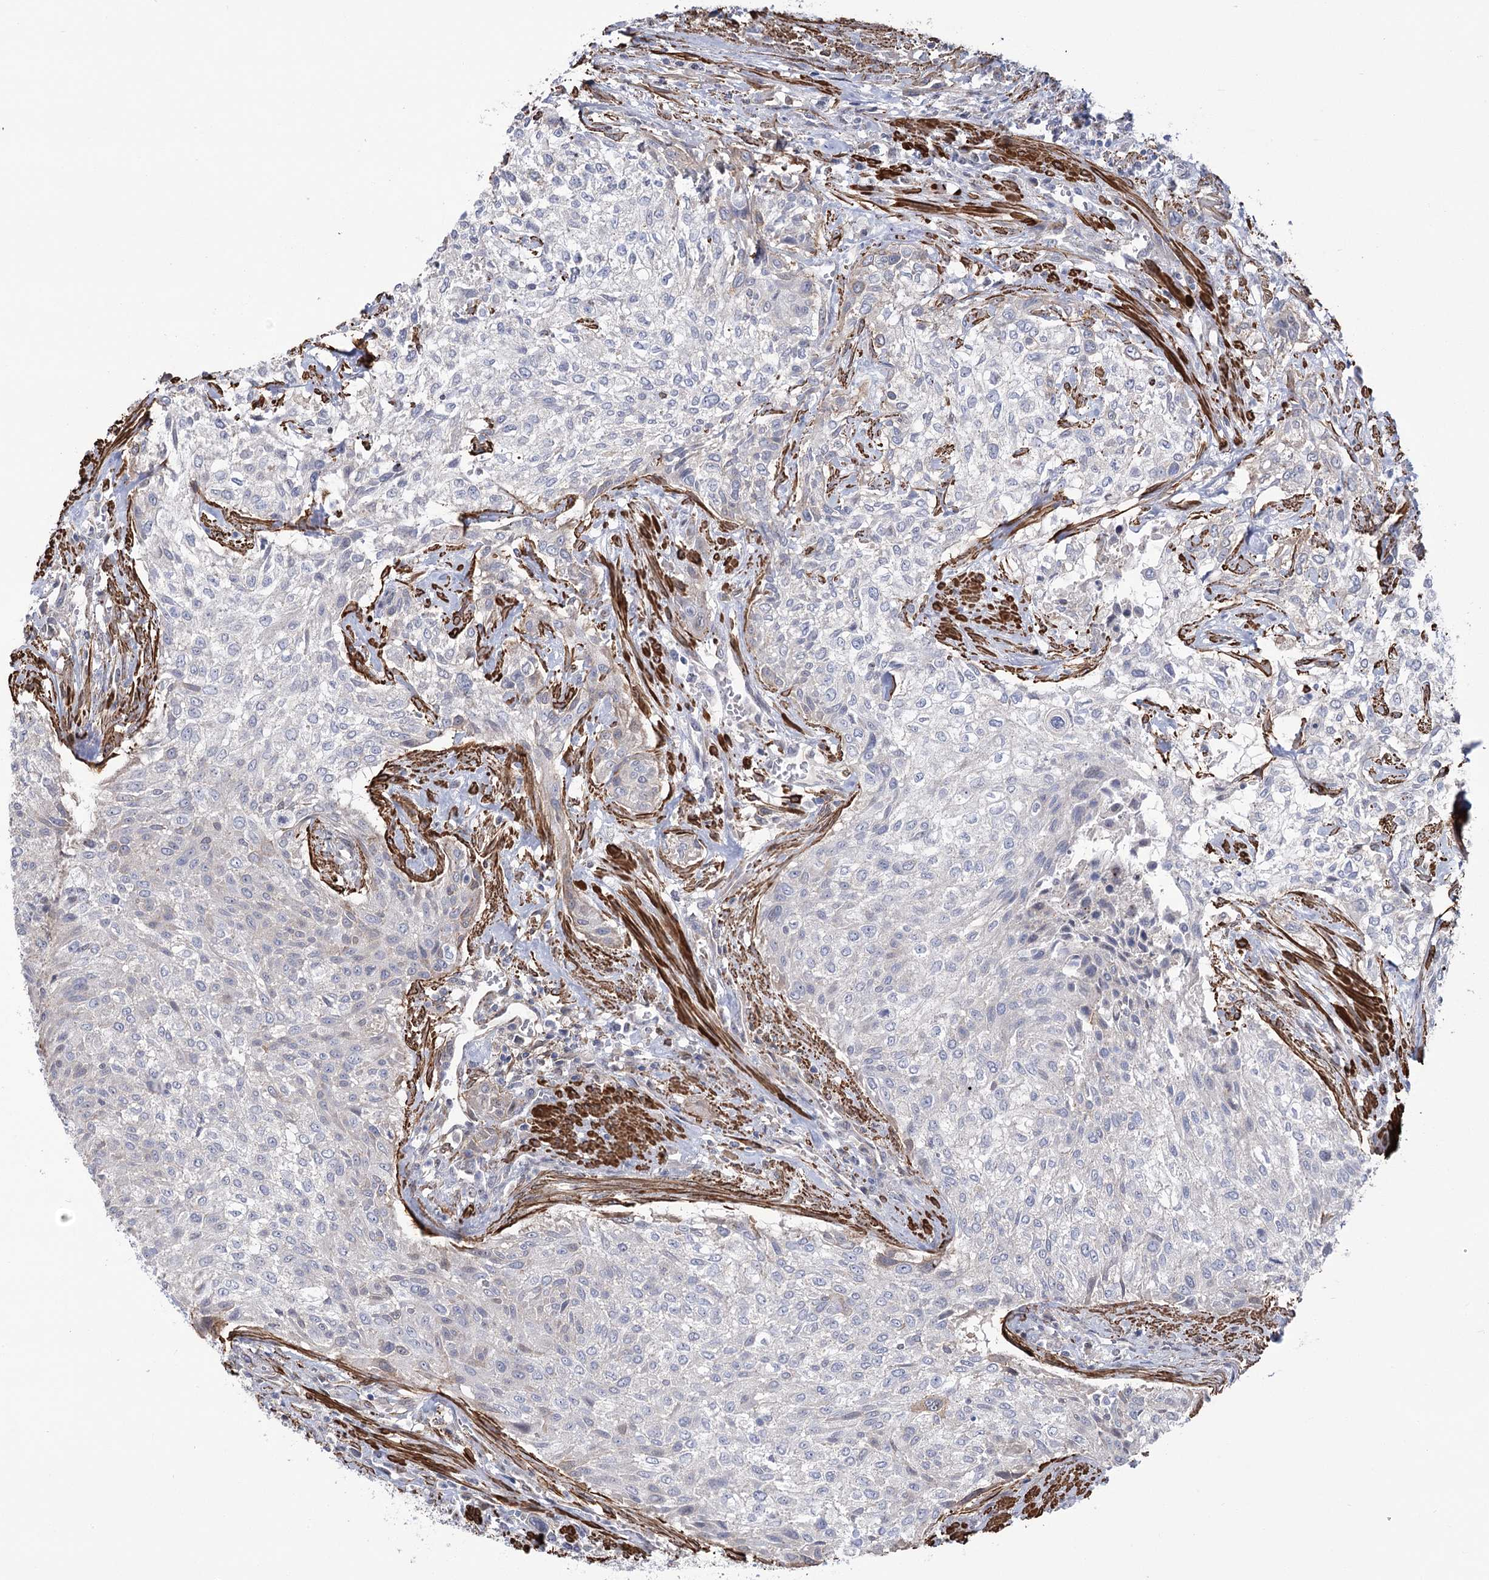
{"staining": {"intensity": "negative", "quantity": "none", "location": "none"}, "tissue": "urothelial cancer", "cell_type": "Tumor cells", "image_type": "cancer", "snomed": [{"axis": "morphology", "description": "Normal tissue, NOS"}, {"axis": "morphology", "description": "Urothelial carcinoma, NOS"}, {"axis": "topography", "description": "Urinary bladder"}, {"axis": "topography", "description": "Peripheral nerve tissue"}], "caption": "Immunohistochemistry image of human transitional cell carcinoma stained for a protein (brown), which displays no staining in tumor cells.", "gene": "WASHC3", "patient": {"sex": "male", "age": 35}}